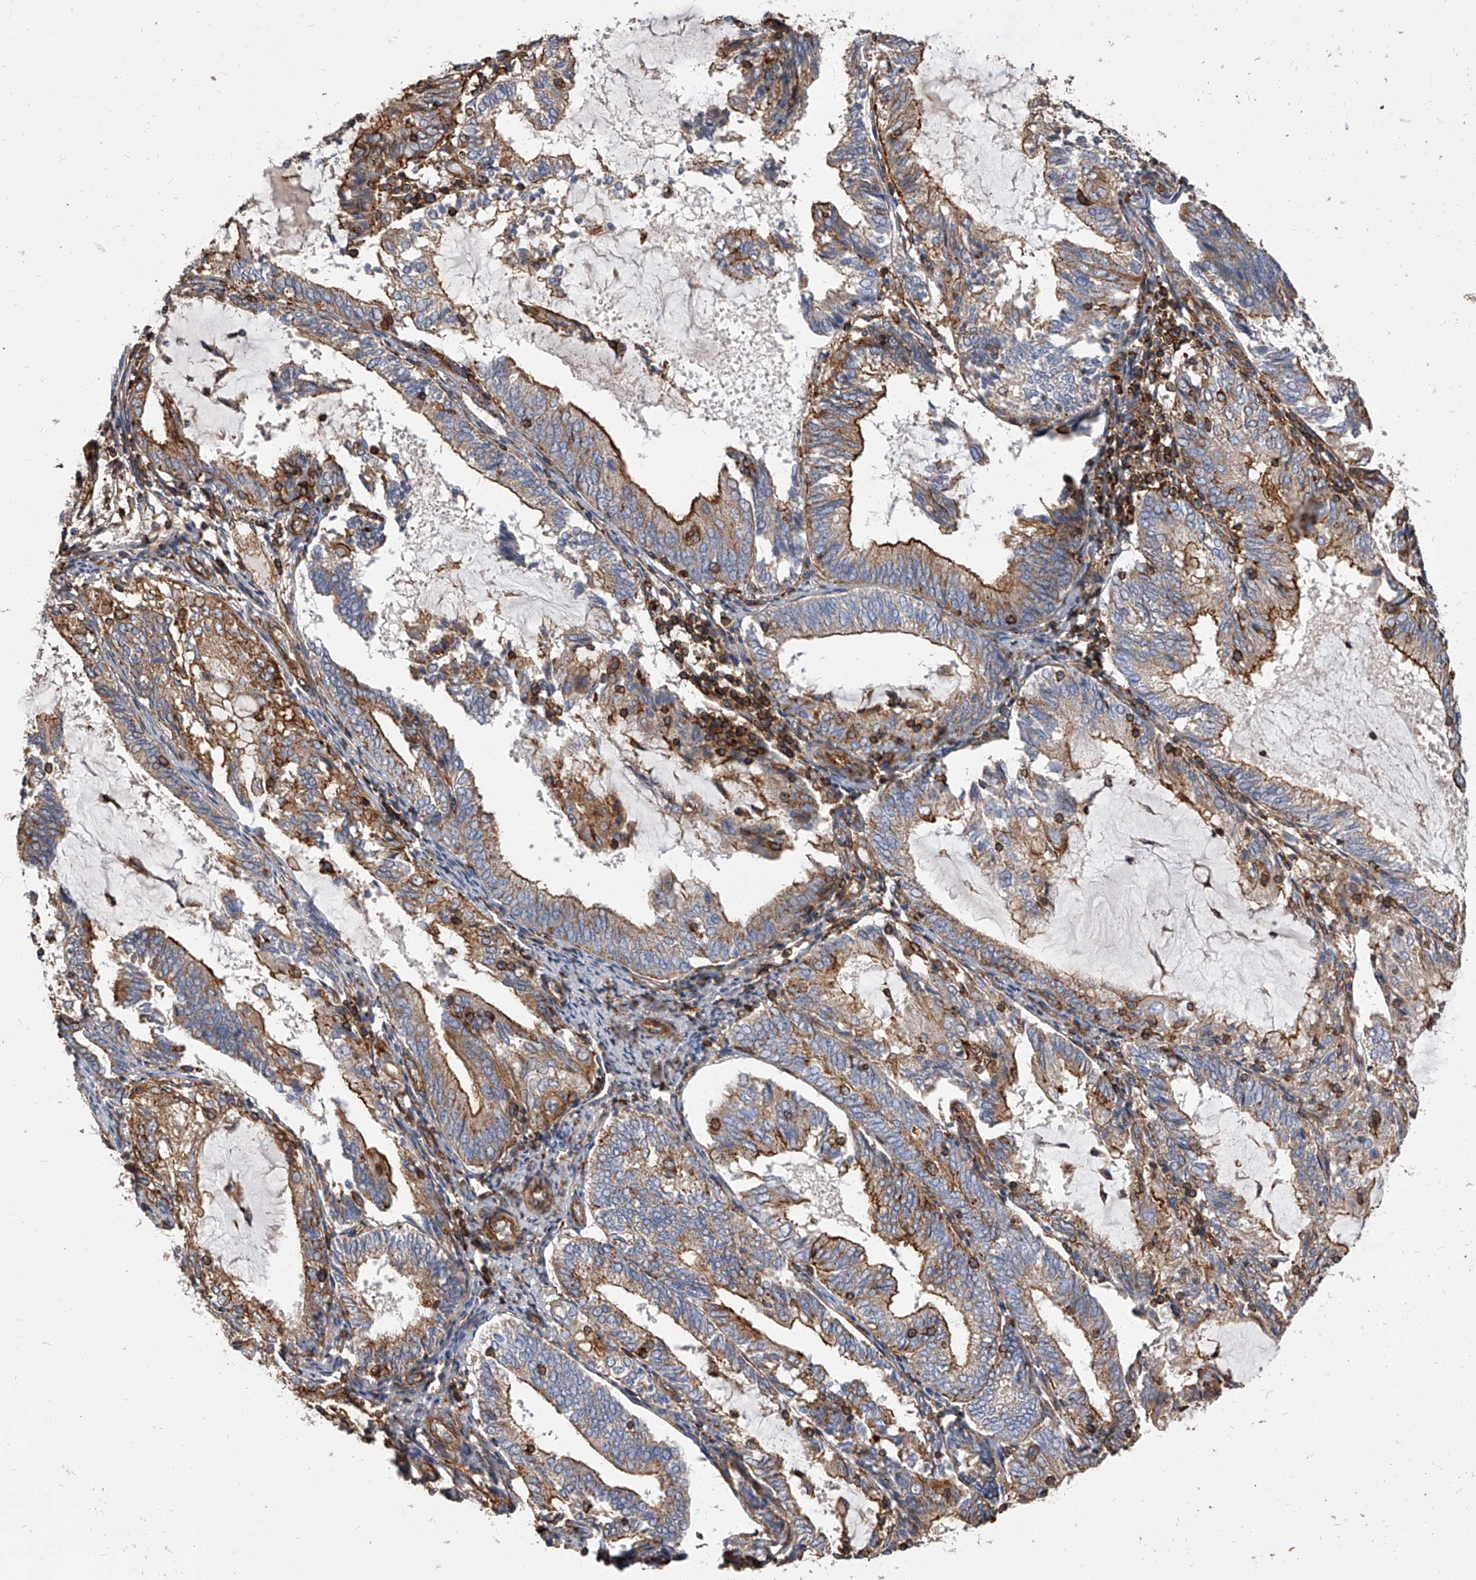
{"staining": {"intensity": "moderate", "quantity": ">75%", "location": "cytoplasmic/membranous"}, "tissue": "endometrial cancer", "cell_type": "Tumor cells", "image_type": "cancer", "snomed": [{"axis": "morphology", "description": "Adenocarcinoma, NOS"}, {"axis": "topography", "description": "Endometrium"}], "caption": "This micrograph displays IHC staining of human endometrial cancer, with medium moderate cytoplasmic/membranous staining in approximately >75% of tumor cells.", "gene": "PISD", "patient": {"sex": "female", "age": 81}}